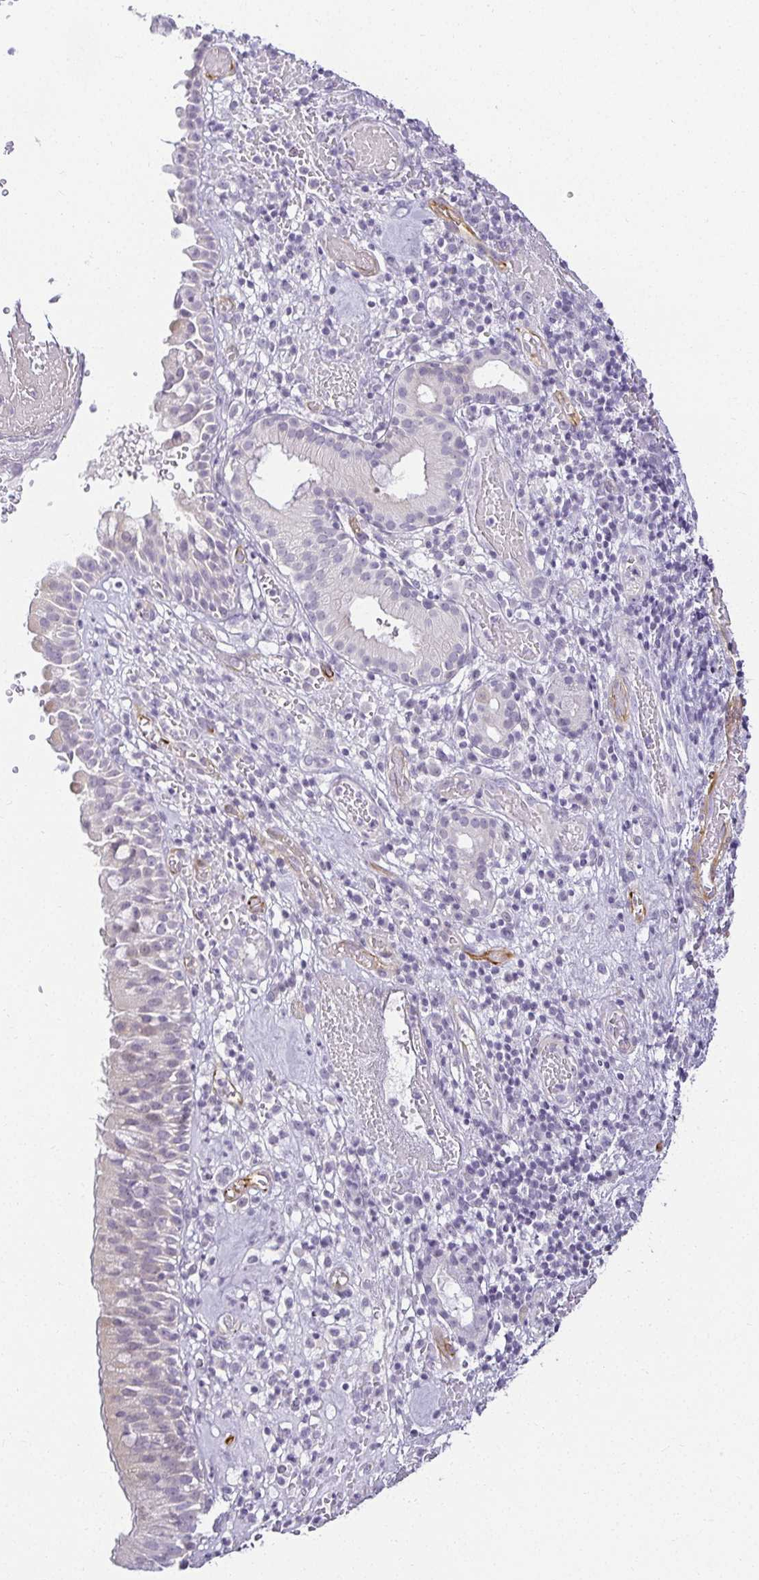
{"staining": {"intensity": "negative", "quantity": "none", "location": "none"}, "tissue": "nasopharynx", "cell_type": "Respiratory epithelial cells", "image_type": "normal", "snomed": [{"axis": "morphology", "description": "Normal tissue, NOS"}, {"axis": "topography", "description": "Nasopharynx"}], "caption": "IHC photomicrograph of benign nasopharynx: nasopharynx stained with DAB reveals no significant protein expression in respiratory epithelial cells. (Stains: DAB immunohistochemistry (IHC) with hematoxylin counter stain, Microscopy: brightfield microscopy at high magnification).", "gene": "ACAN", "patient": {"sex": "male", "age": 65}}